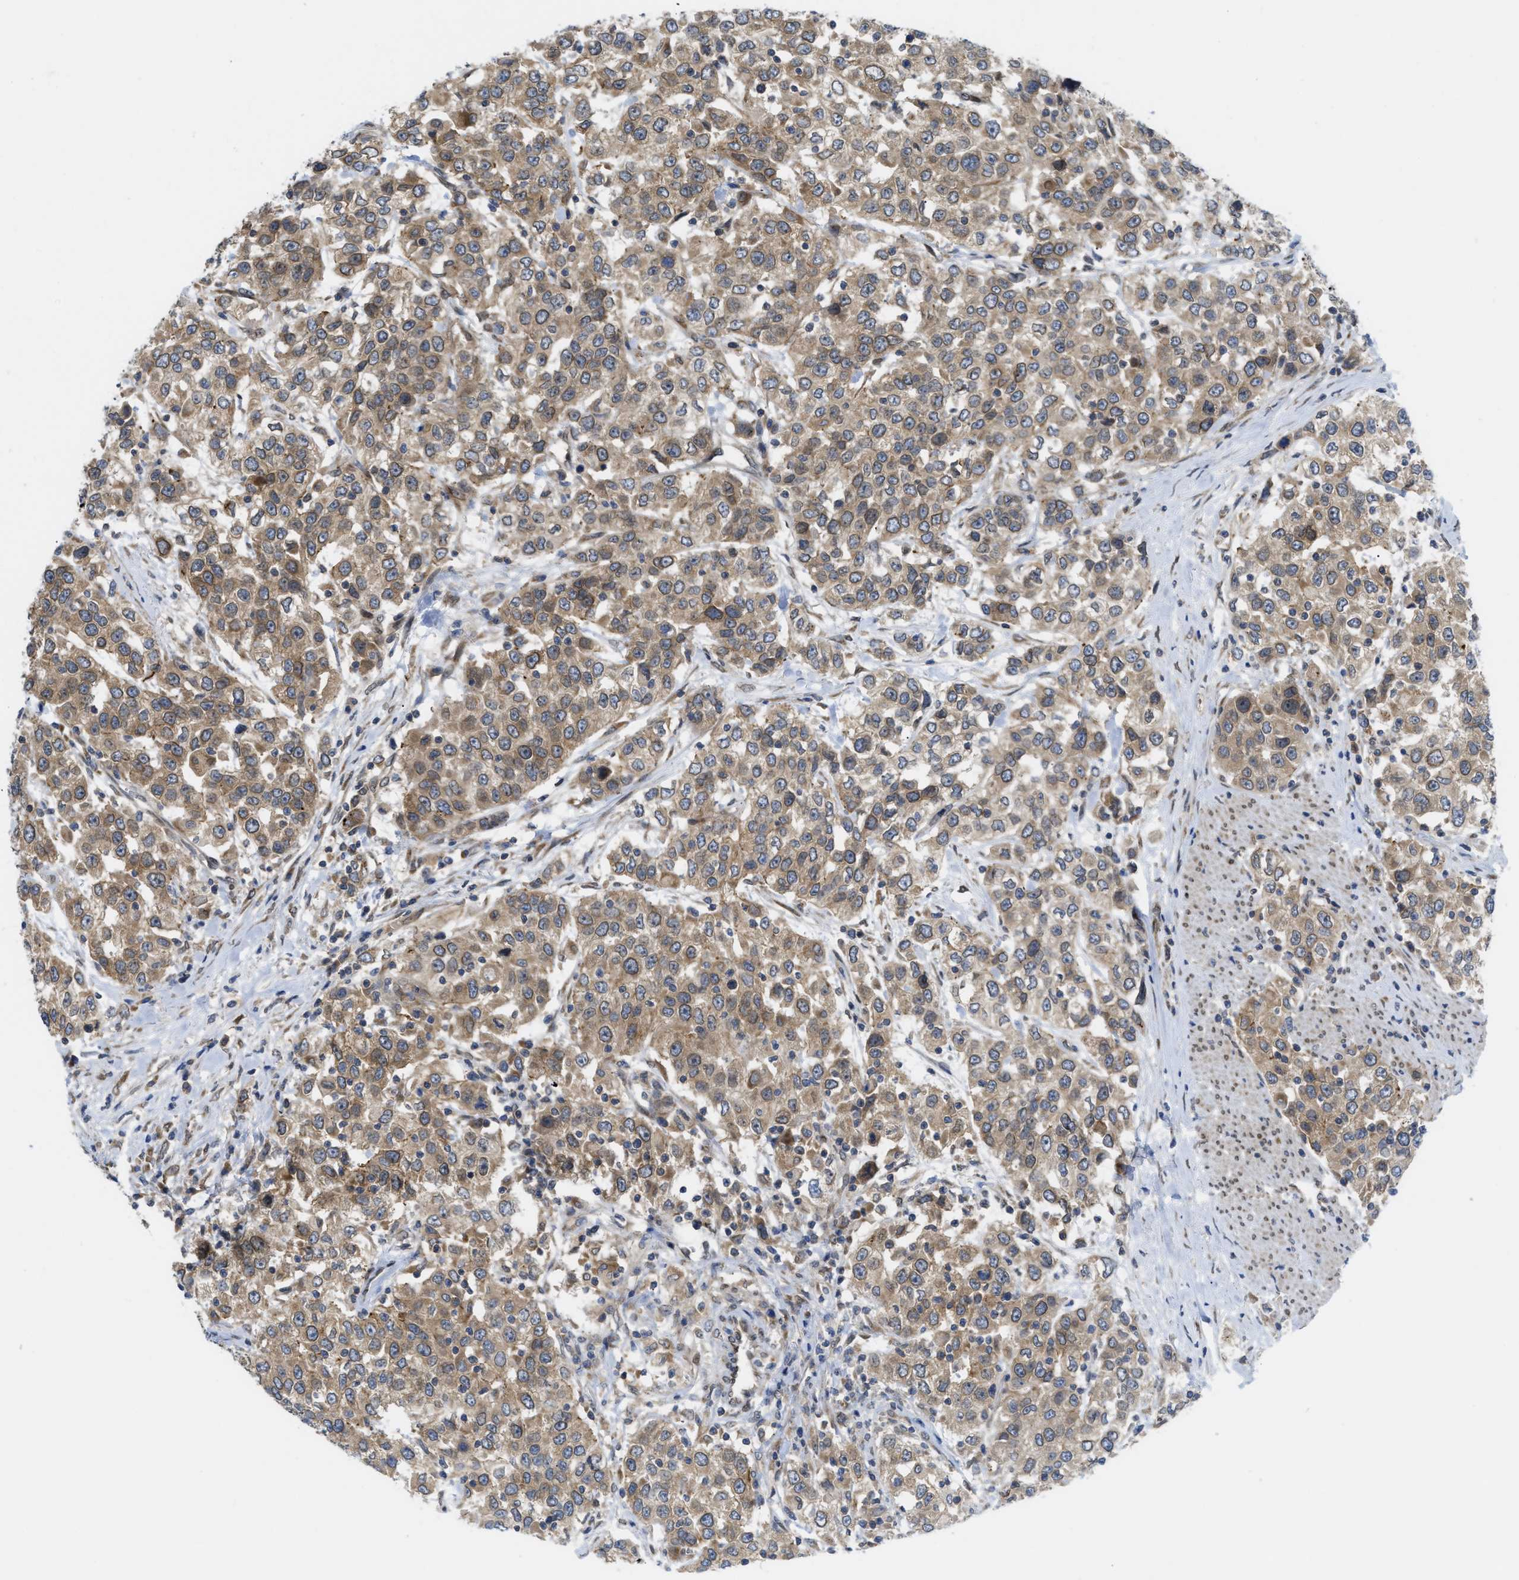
{"staining": {"intensity": "moderate", "quantity": ">75%", "location": "cytoplasmic/membranous,nuclear"}, "tissue": "urothelial cancer", "cell_type": "Tumor cells", "image_type": "cancer", "snomed": [{"axis": "morphology", "description": "Urothelial carcinoma, High grade"}, {"axis": "topography", "description": "Urinary bladder"}], "caption": "Urothelial carcinoma (high-grade) was stained to show a protein in brown. There is medium levels of moderate cytoplasmic/membranous and nuclear expression in approximately >75% of tumor cells. The protein of interest is stained brown, and the nuclei are stained in blue (DAB (3,3'-diaminobenzidine) IHC with brightfield microscopy, high magnification).", "gene": "EIF2AK3", "patient": {"sex": "female", "age": 80}}